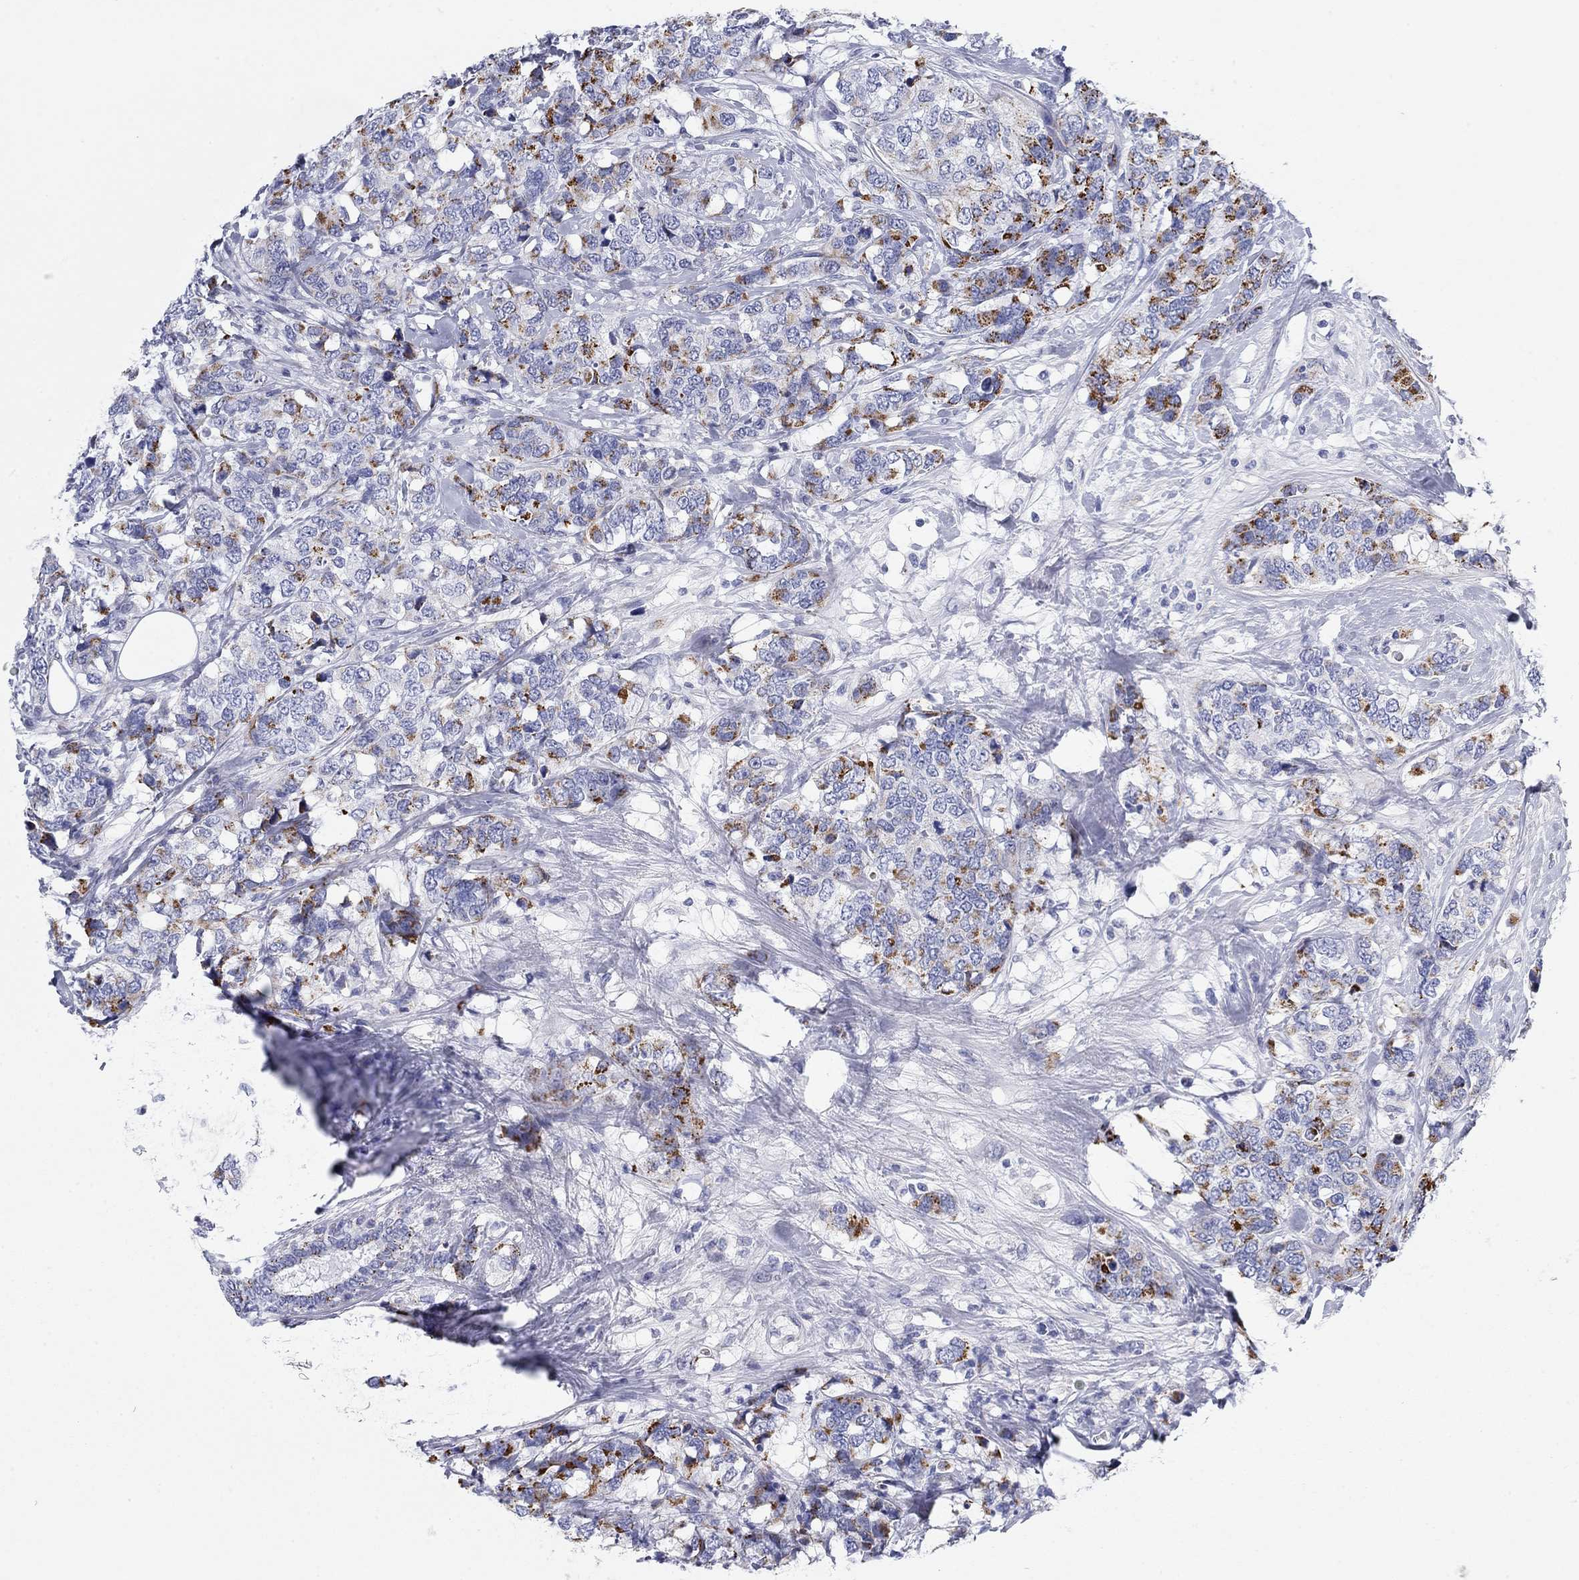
{"staining": {"intensity": "strong", "quantity": "25%-75%", "location": "cytoplasmic/membranous"}, "tissue": "breast cancer", "cell_type": "Tumor cells", "image_type": "cancer", "snomed": [{"axis": "morphology", "description": "Lobular carcinoma"}, {"axis": "topography", "description": "Breast"}], "caption": "Protein staining of breast lobular carcinoma tissue shows strong cytoplasmic/membranous positivity in approximately 25%-75% of tumor cells.", "gene": "CHI3L2", "patient": {"sex": "female", "age": 59}}